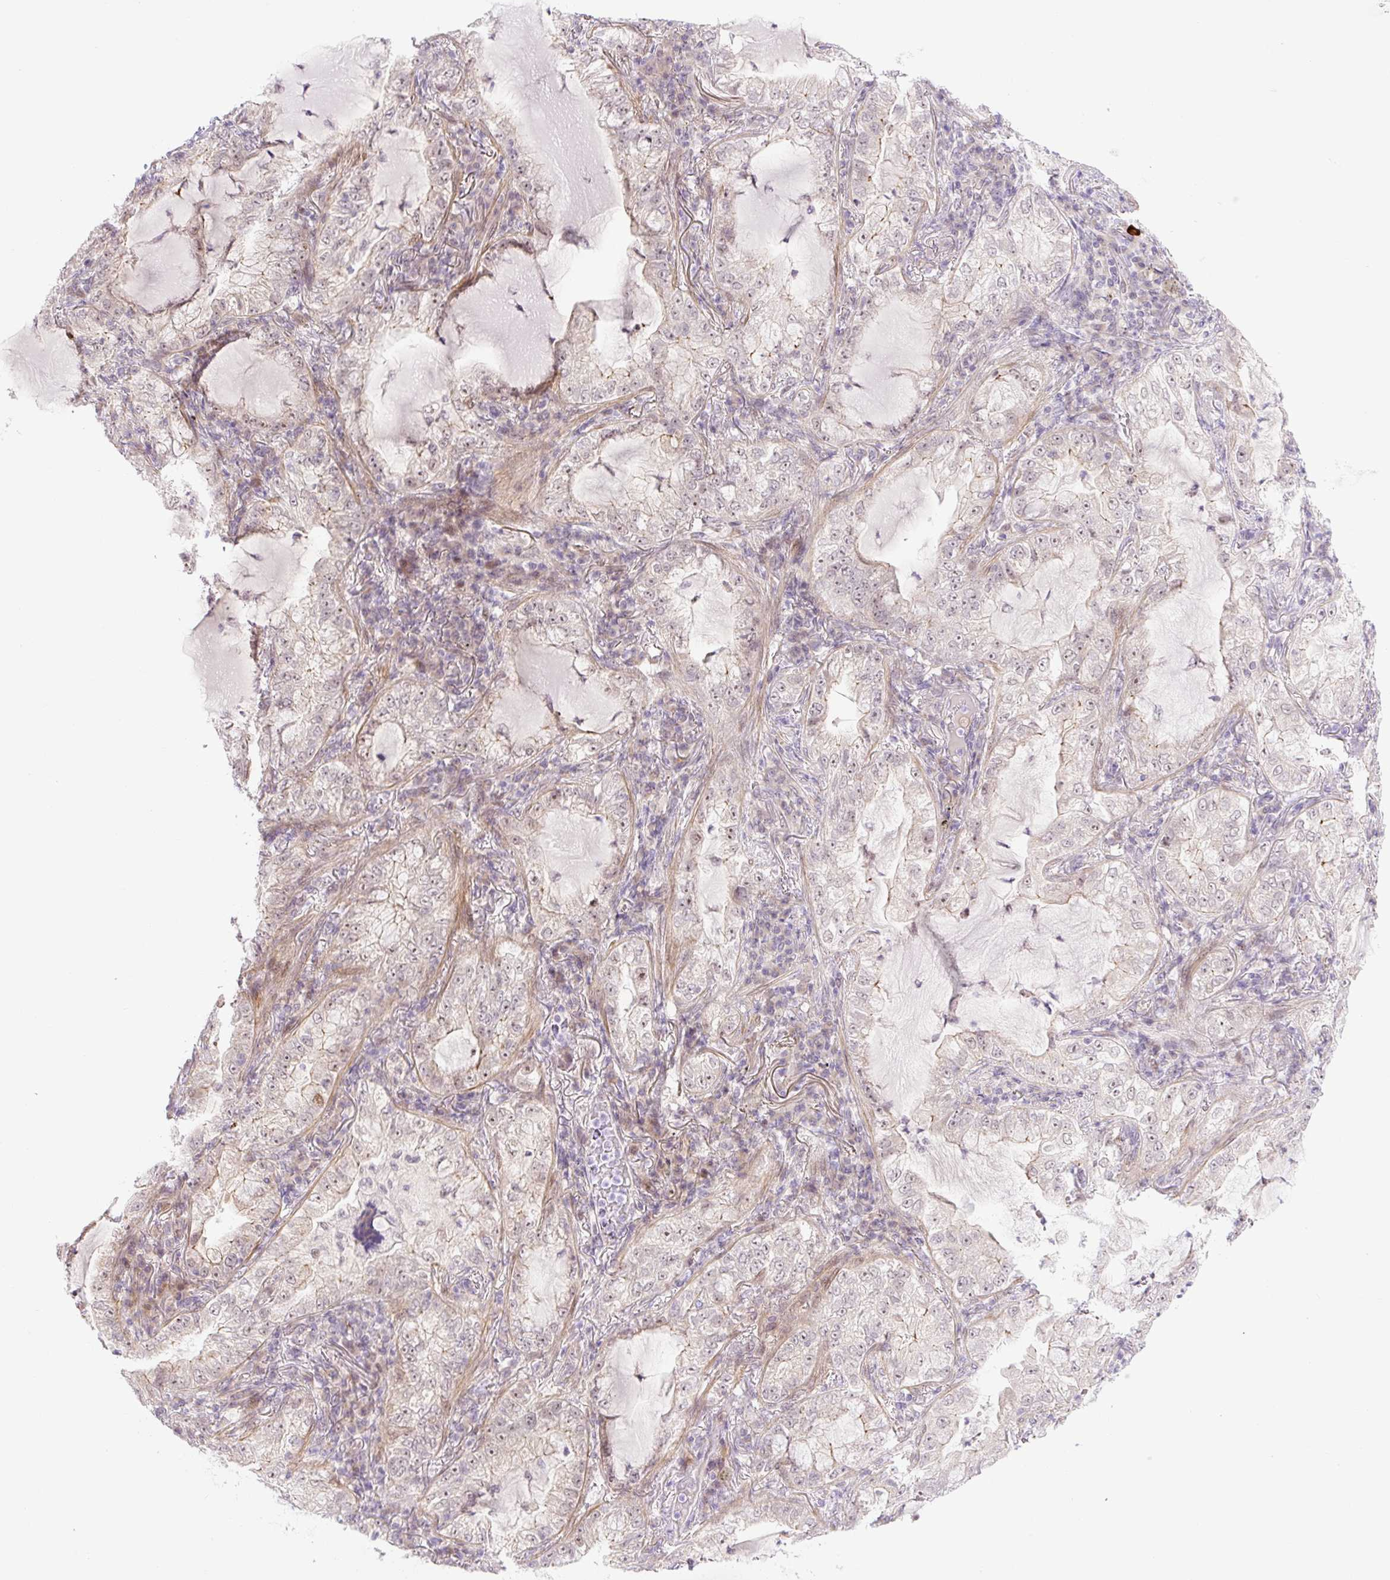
{"staining": {"intensity": "weak", "quantity": "25%-75%", "location": "nuclear"}, "tissue": "lung cancer", "cell_type": "Tumor cells", "image_type": "cancer", "snomed": [{"axis": "morphology", "description": "Adenocarcinoma, NOS"}, {"axis": "topography", "description": "Lung"}], "caption": "Lung adenocarcinoma stained with a brown dye reveals weak nuclear positive positivity in about 25%-75% of tumor cells.", "gene": "ICE1", "patient": {"sex": "female", "age": 73}}